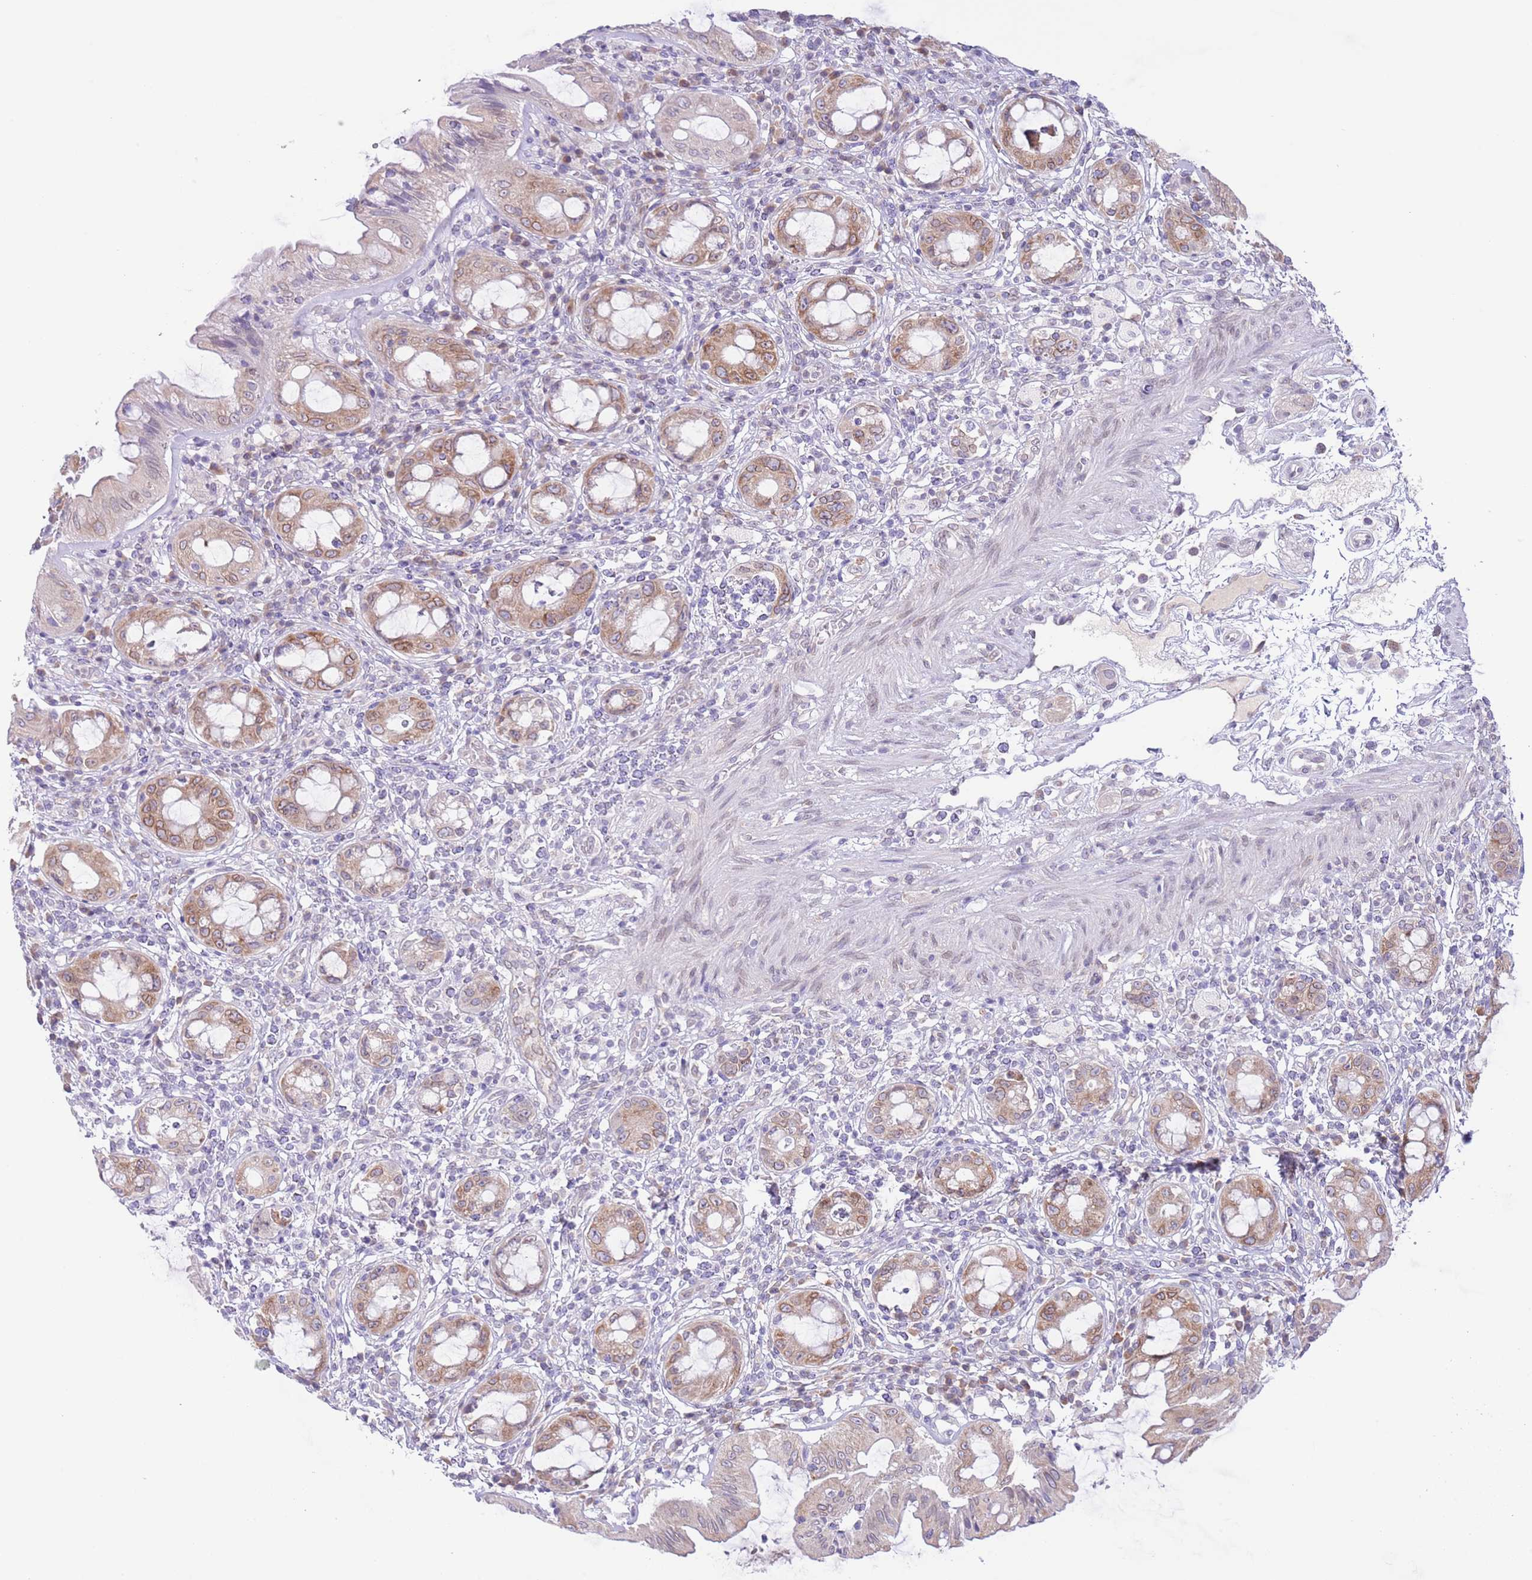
{"staining": {"intensity": "moderate", "quantity": "25%-75%", "location": "cytoplasmic/membranous"}, "tissue": "rectum", "cell_type": "Glandular cells", "image_type": "normal", "snomed": [{"axis": "morphology", "description": "Normal tissue, NOS"}, {"axis": "topography", "description": "Rectum"}], "caption": "Glandular cells display moderate cytoplasmic/membranous positivity in about 25%-75% of cells in normal rectum.", "gene": "EBPL", "patient": {"sex": "female", "age": 57}}